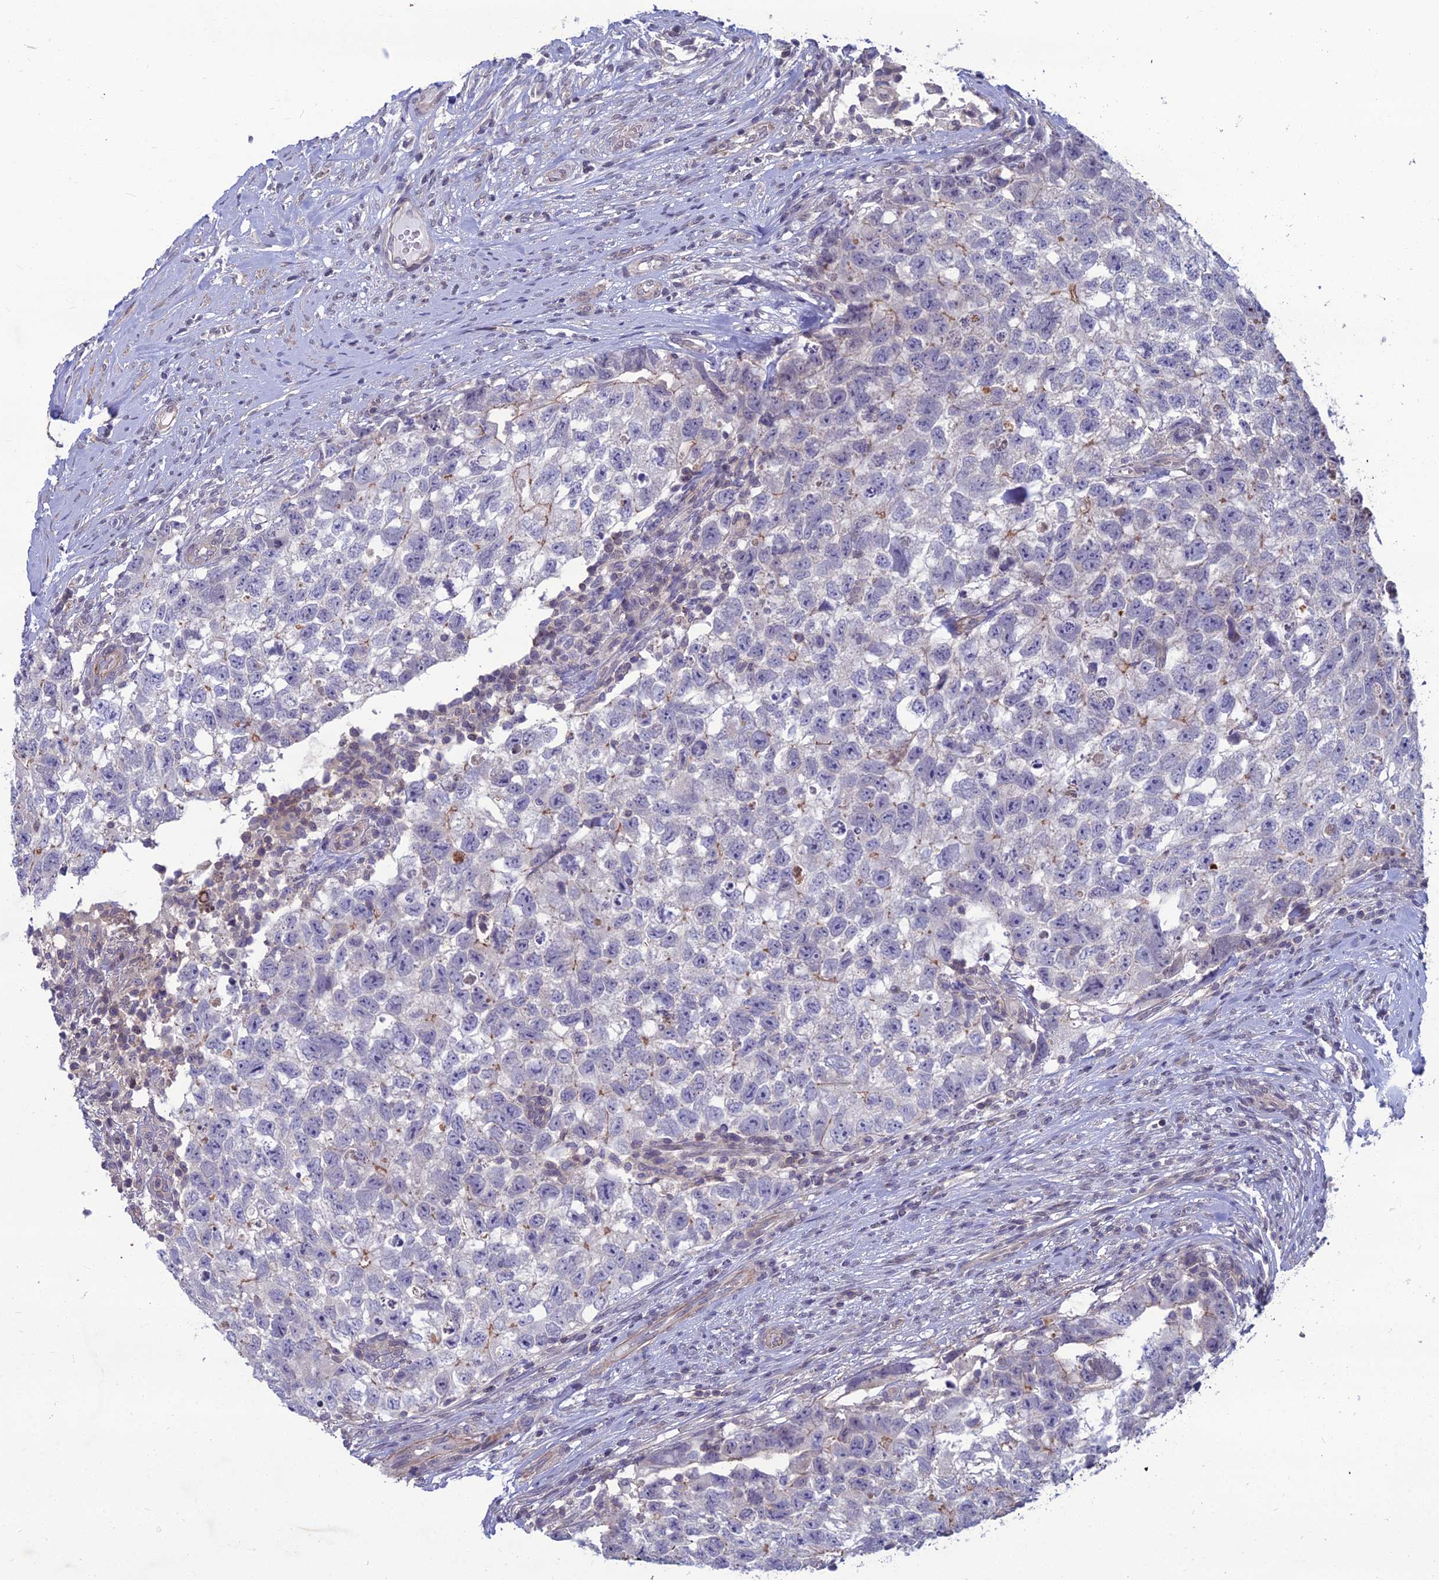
{"staining": {"intensity": "negative", "quantity": "none", "location": "none"}, "tissue": "testis cancer", "cell_type": "Tumor cells", "image_type": "cancer", "snomed": [{"axis": "morphology", "description": "Seminoma, NOS"}, {"axis": "morphology", "description": "Carcinoma, Embryonal, NOS"}, {"axis": "topography", "description": "Testis"}], "caption": "DAB (3,3'-diaminobenzidine) immunohistochemical staining of testis seminoma exhibits no significant staining in tumor cells.", "gene": "OPA3", "patient": {"sex": "male", "age": 29}}